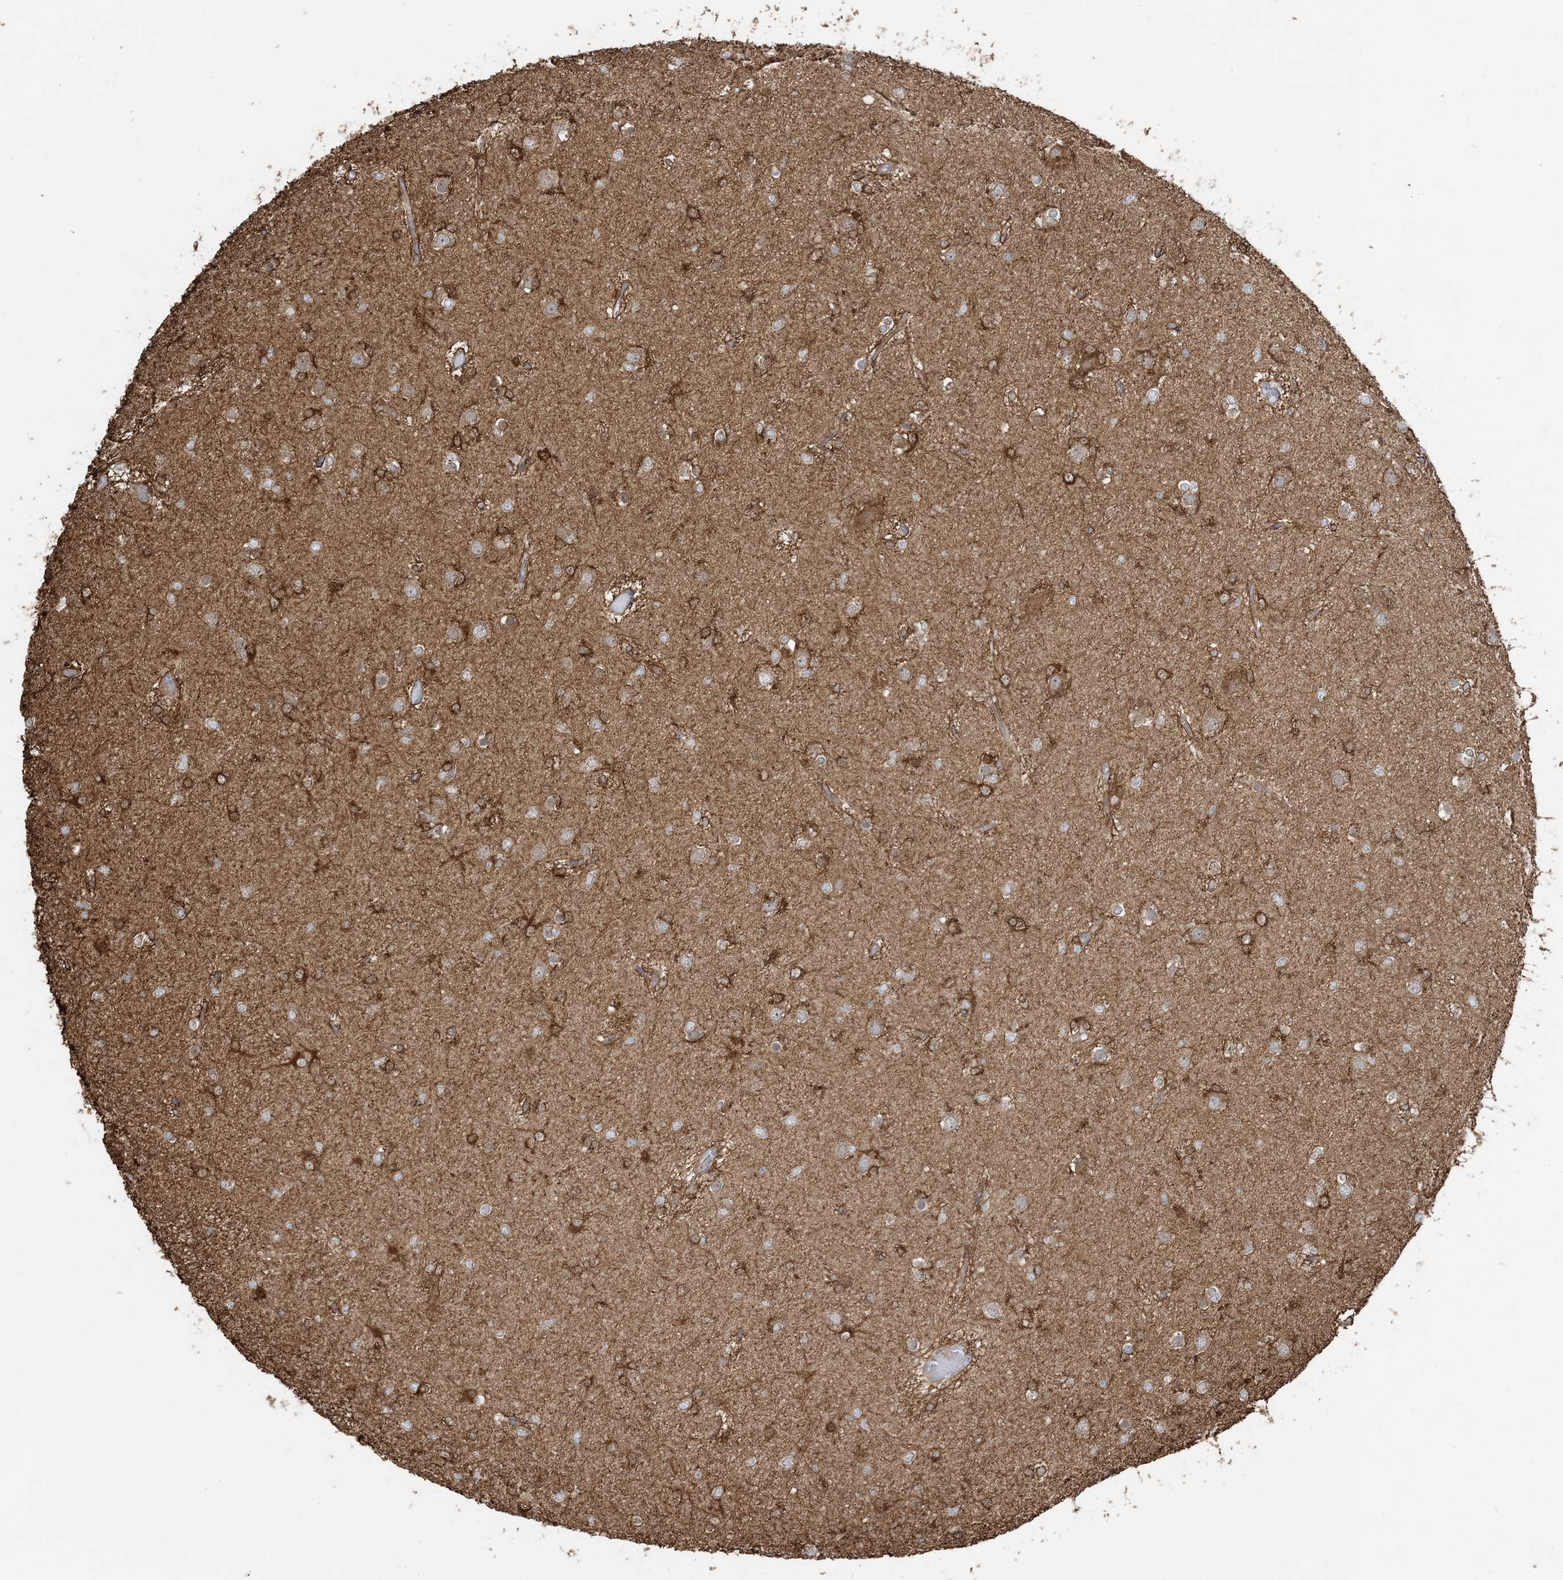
{"staining": {"intensity": "moderate", "quantity": ">75%", "location": "cytoplasmic/membranous"}, "tissue": "glioma", "cell_type": "Tumor cells", "image_type": "cancer", "snomed": [{"axis": "morphology", "description": "Glioma, malignant, Low grade"}, {"axis": "topography", "description": "Brain"}], "caption": "Brown immunohistochemical staining in human glioma reveals moderate cytoplasmic/membranous staining in approximately >75% of tumor cells.", "gene": "SRP72", "patient": {"sex": "female", "age": 22}}